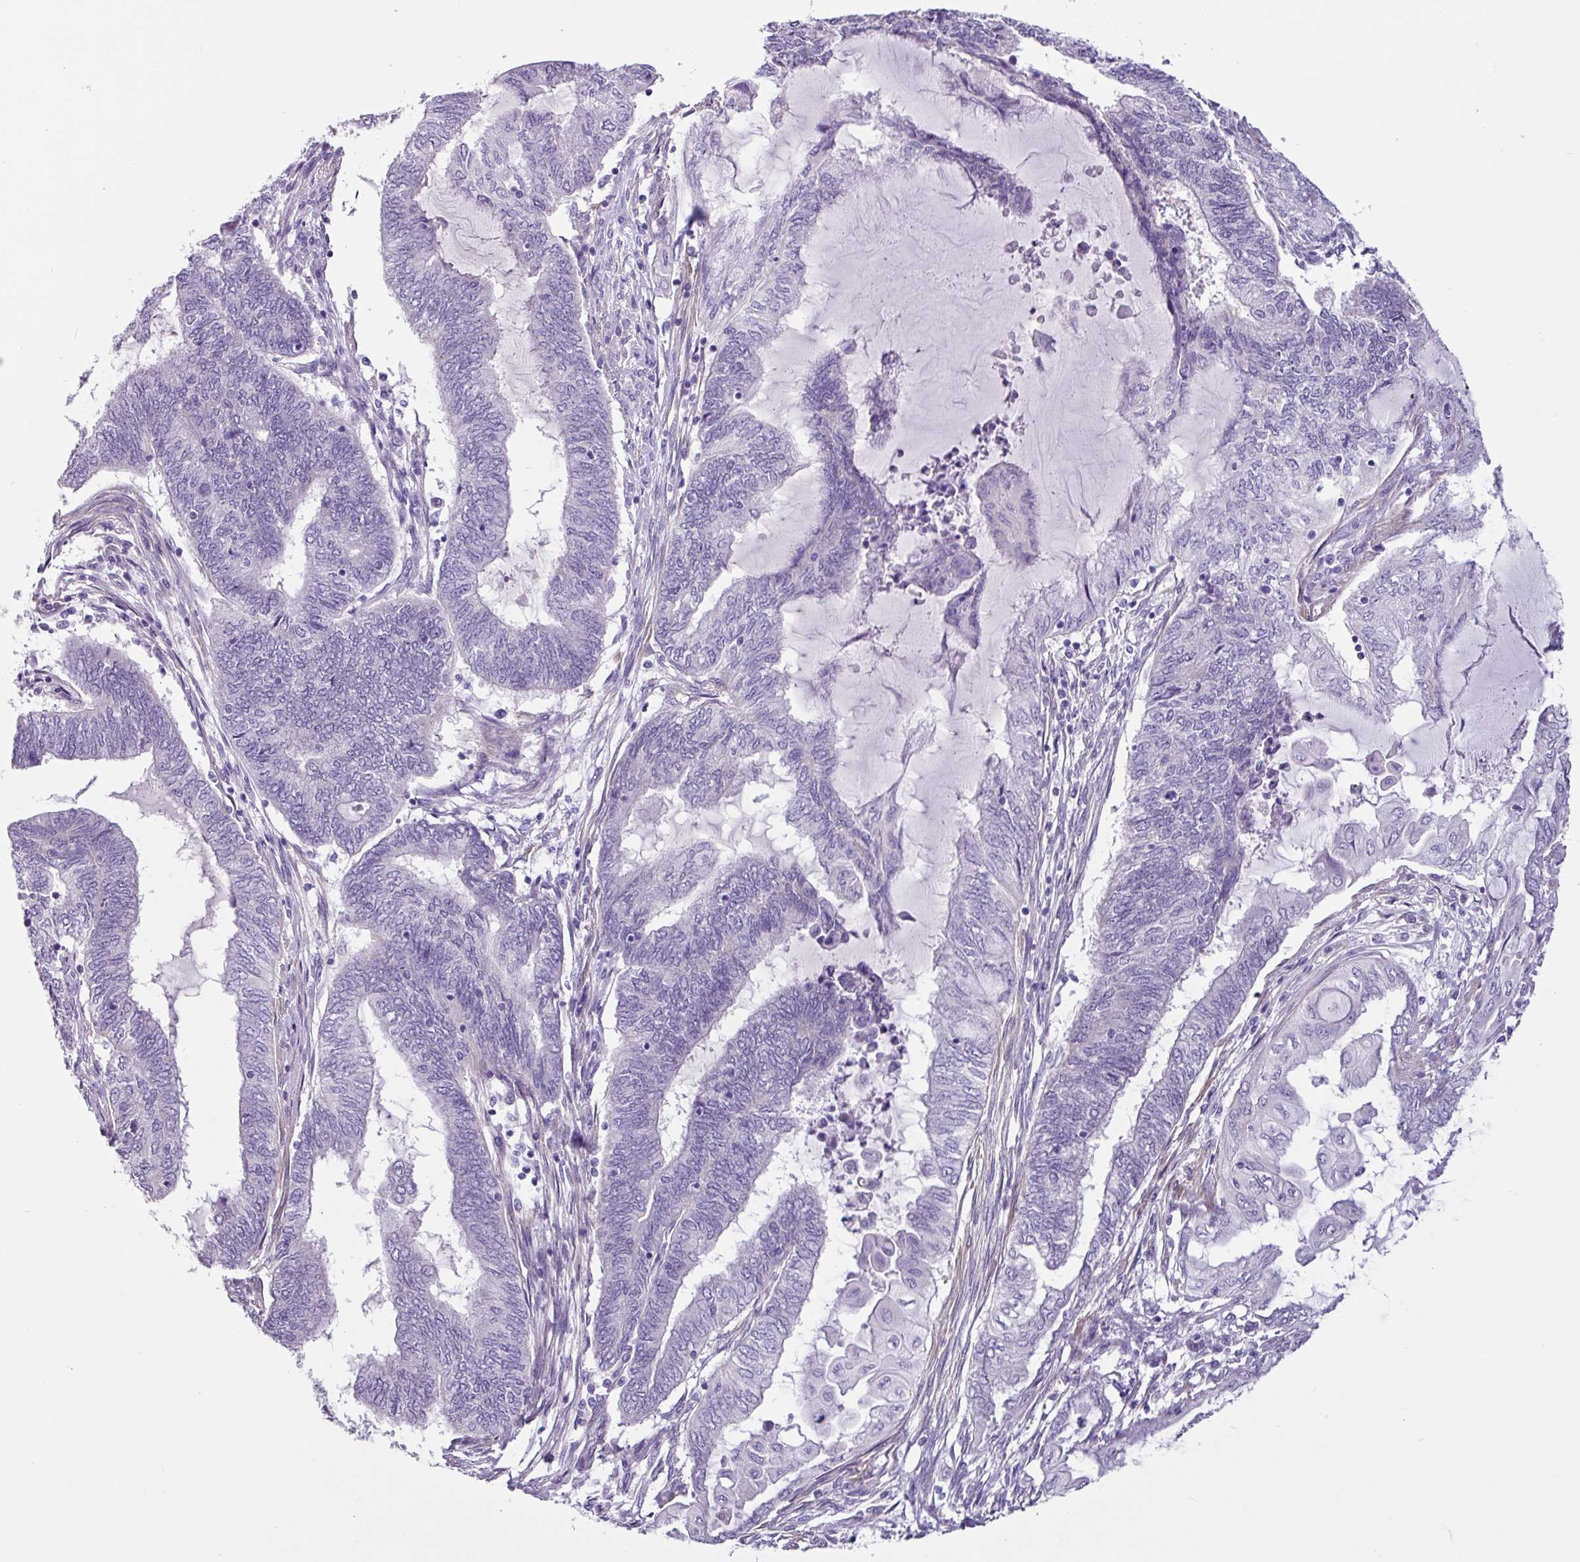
{"staining": {"intensity": "negative", "quantity": "none", "location": "none"}, "tissue": "endometrial cancer", "cell_type": "Tumor cells", "image_type": "cancer", "snomed": [{"axis": "morphology", "description": "Adenocarcinoma, NOS"}, {"axis": "topography", "description": "Uterus"}, {"axis": "topography", "description": "Endometrium"}], "caption": "High power microscopy histopathology image of an immunohistochemistry photomicrograph of endometrial cancer (adenocarcinoma), revealing no significant positivity in tumor cells. Nuclei are stained in blue.", "gene": "OTX1", "patient": {"sex": "female", "age": 70}}